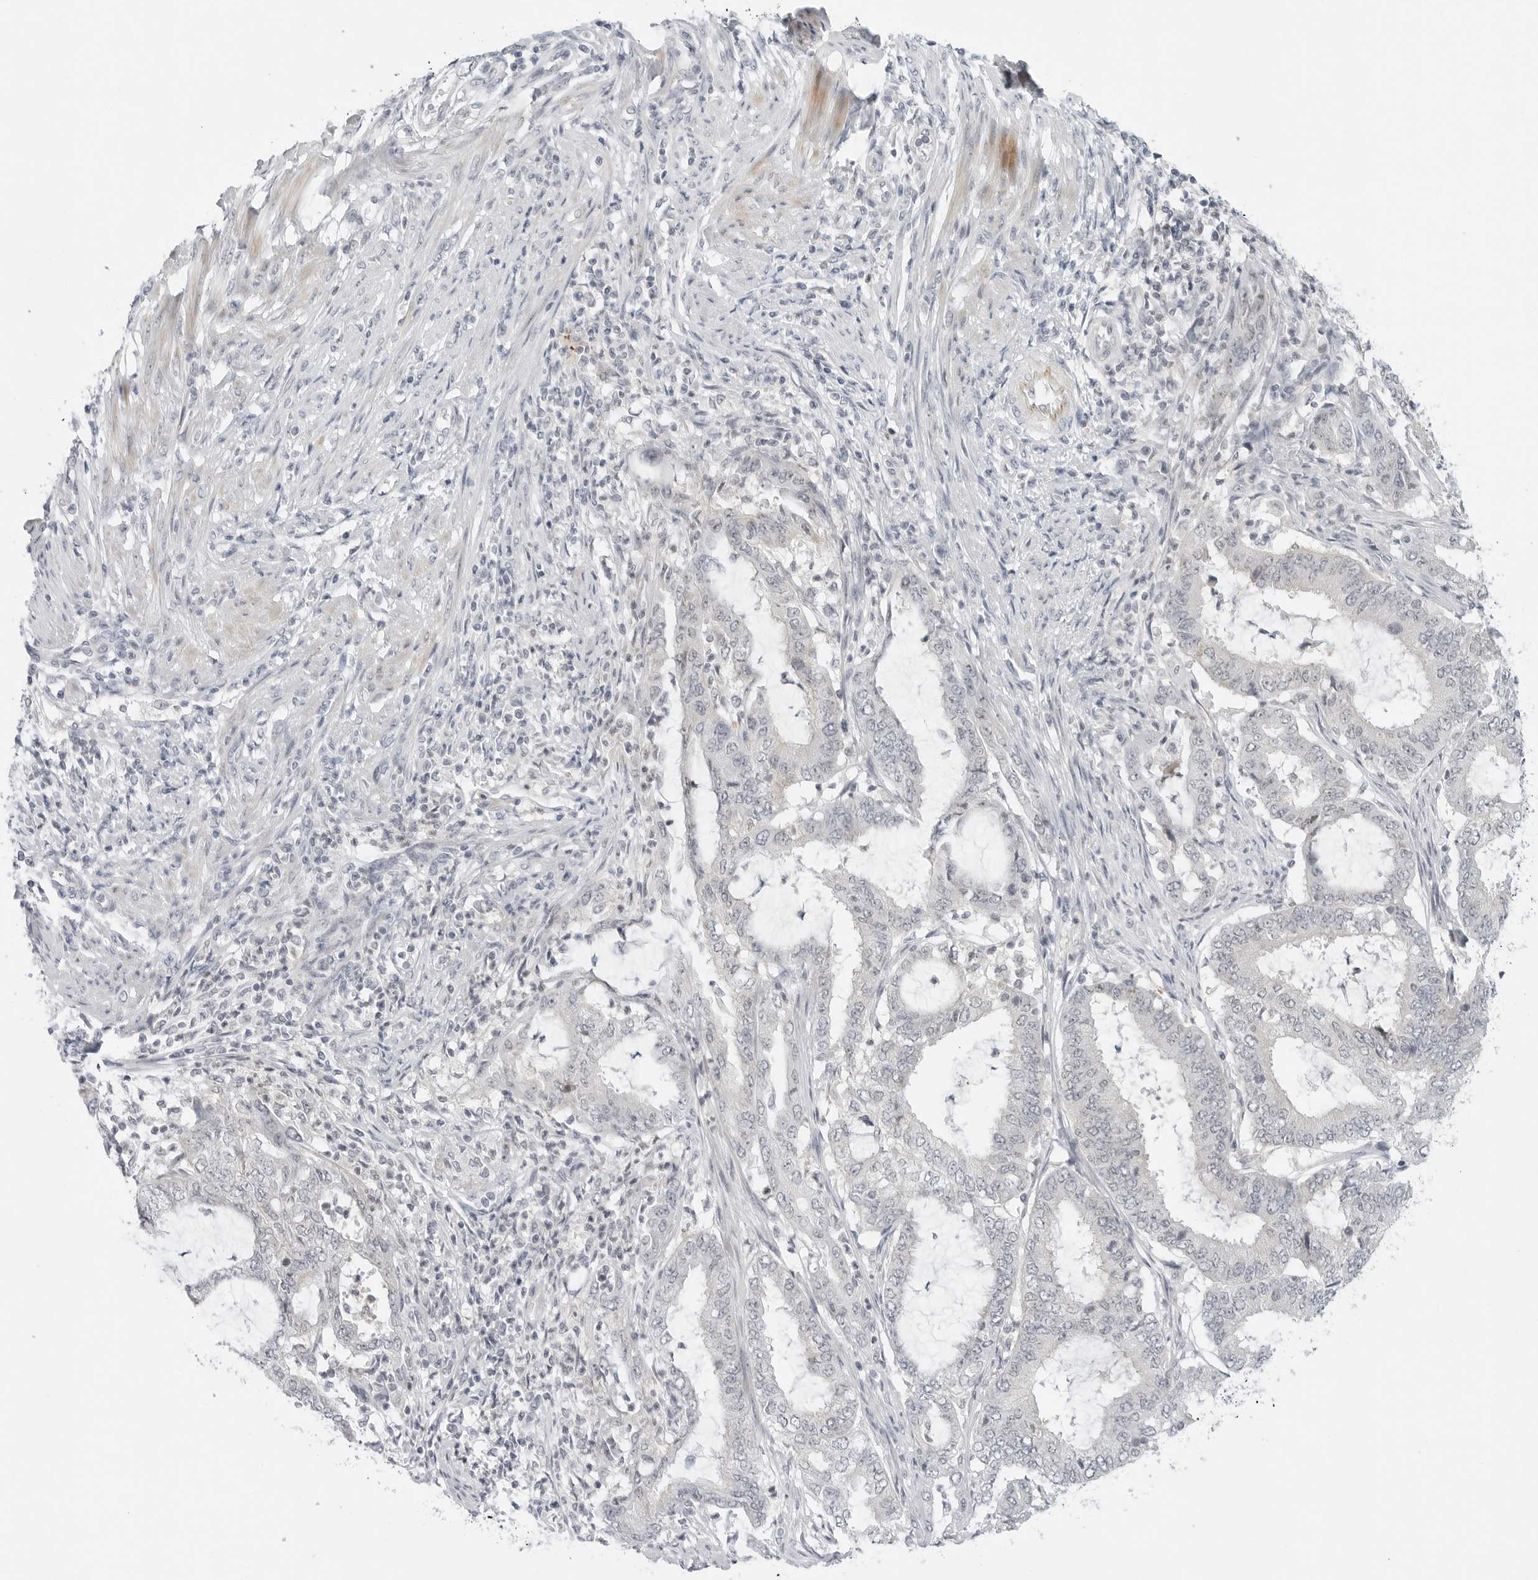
{"staining": {"intensity": "negative", "quantity": "none", "location": "none"}, "tissue": "endometrial cancer", "cell_type": "Tumor cells", "image_type": "cancer", "snomed": [{"axis": "morphology", "description": "Adenocarcinoma, NOS"}, {"axis": "topography", "description": "Endometrium"}], "caption": "This is an immunohistochemistry (IHC) micrograph of human adenocarcinoma (endometrial). There is no staining in tumor cells.", "gene": "MAP2K5", "patient": {"sex": "female", "age": 51}}